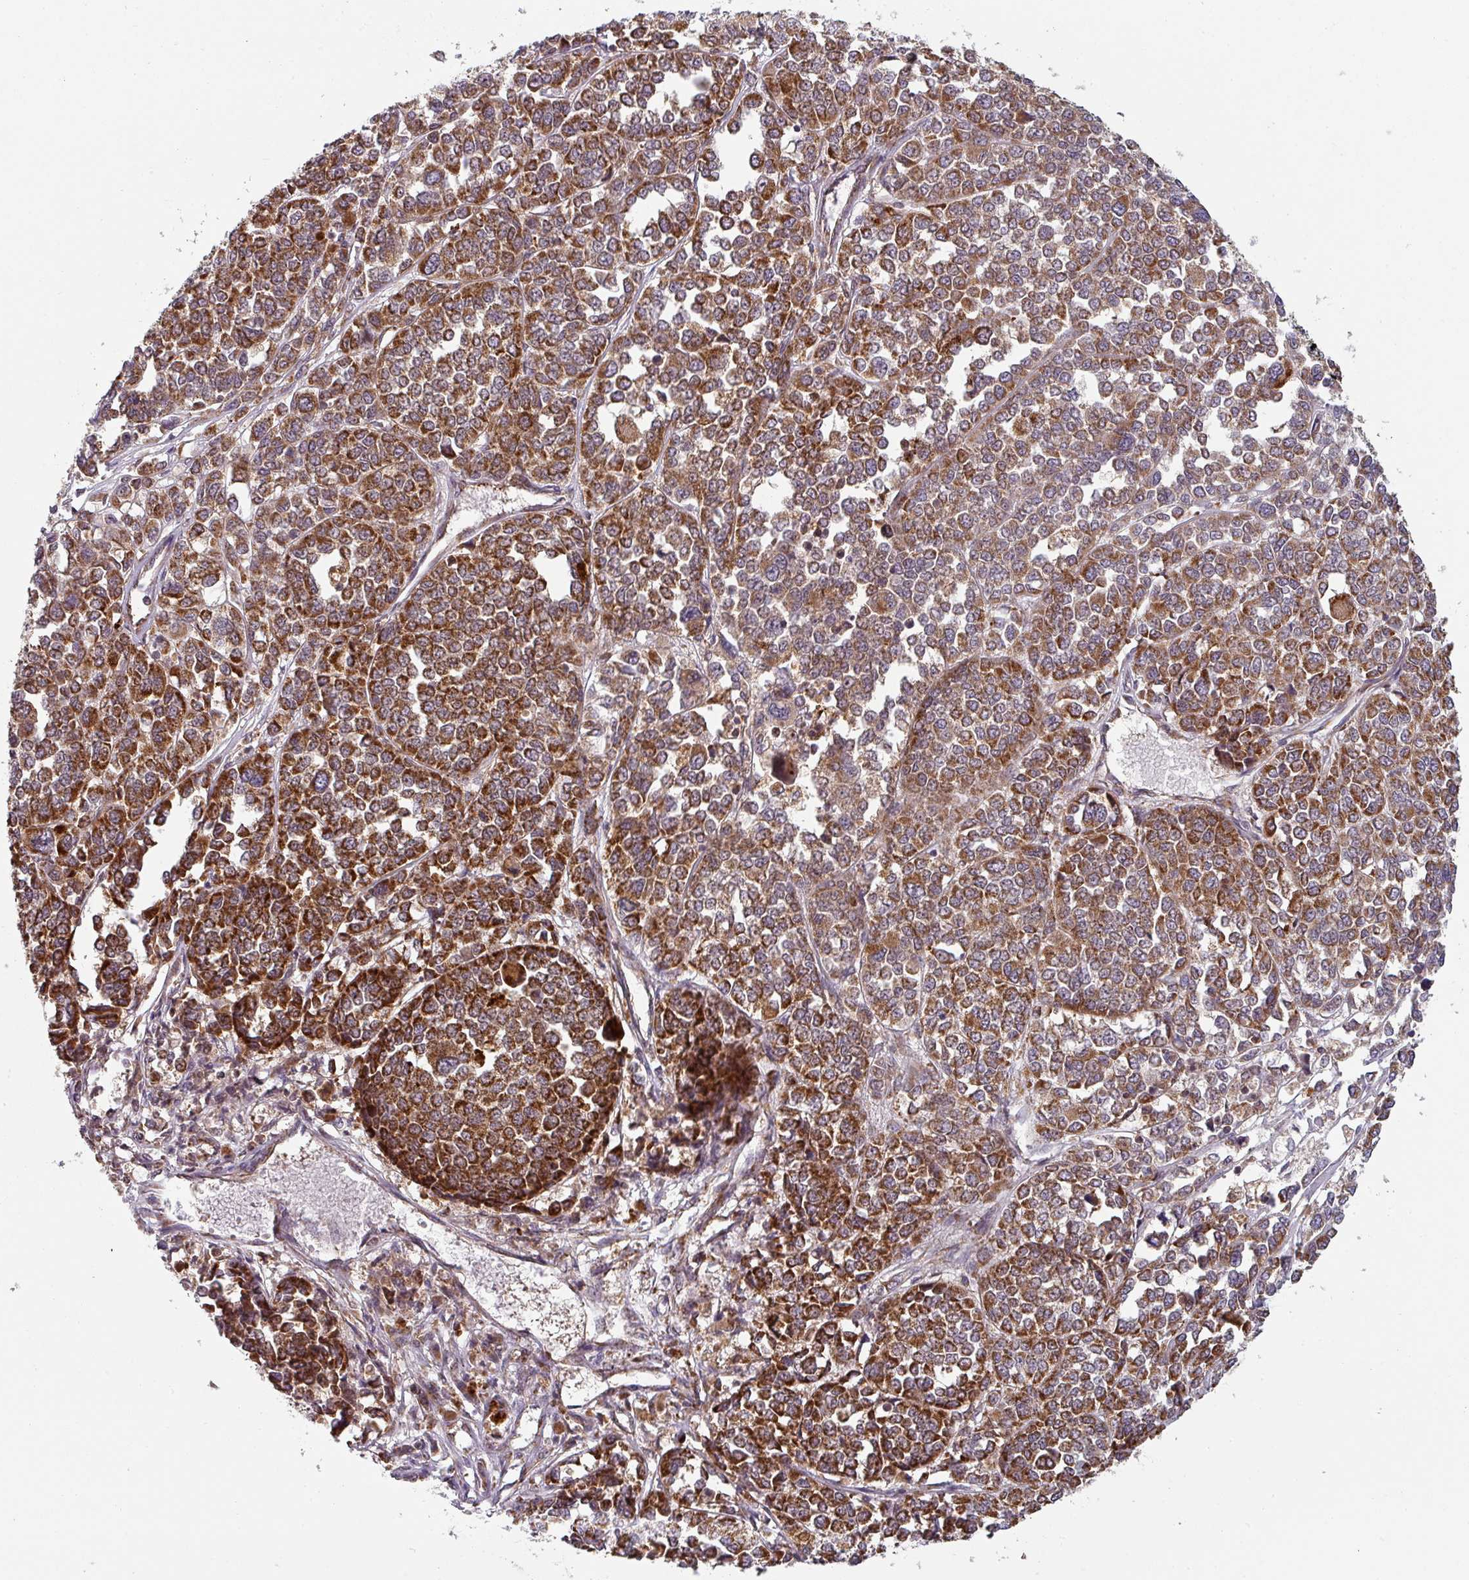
{"staining": {"intensity": "strong", "quantity": ">75%", "location": "cytoplasmic/membranous"}, "tissue": "melanoma", "cell_type": "Tumor cells", "image_type": "cancer", "snomed": [{"axis": "morphology", "description": "Malignant melanoma, Metastatic site"}, {"axis": "topography", "description": "Lymph node"}], "caption": "Melanoma stained with DAB IHC displays high levels of strong cytoplasmic/membranous staining in about >75% of tumor cells.", "gene": "MRPS16", "patient": {"sex": "male", "age": 44}}